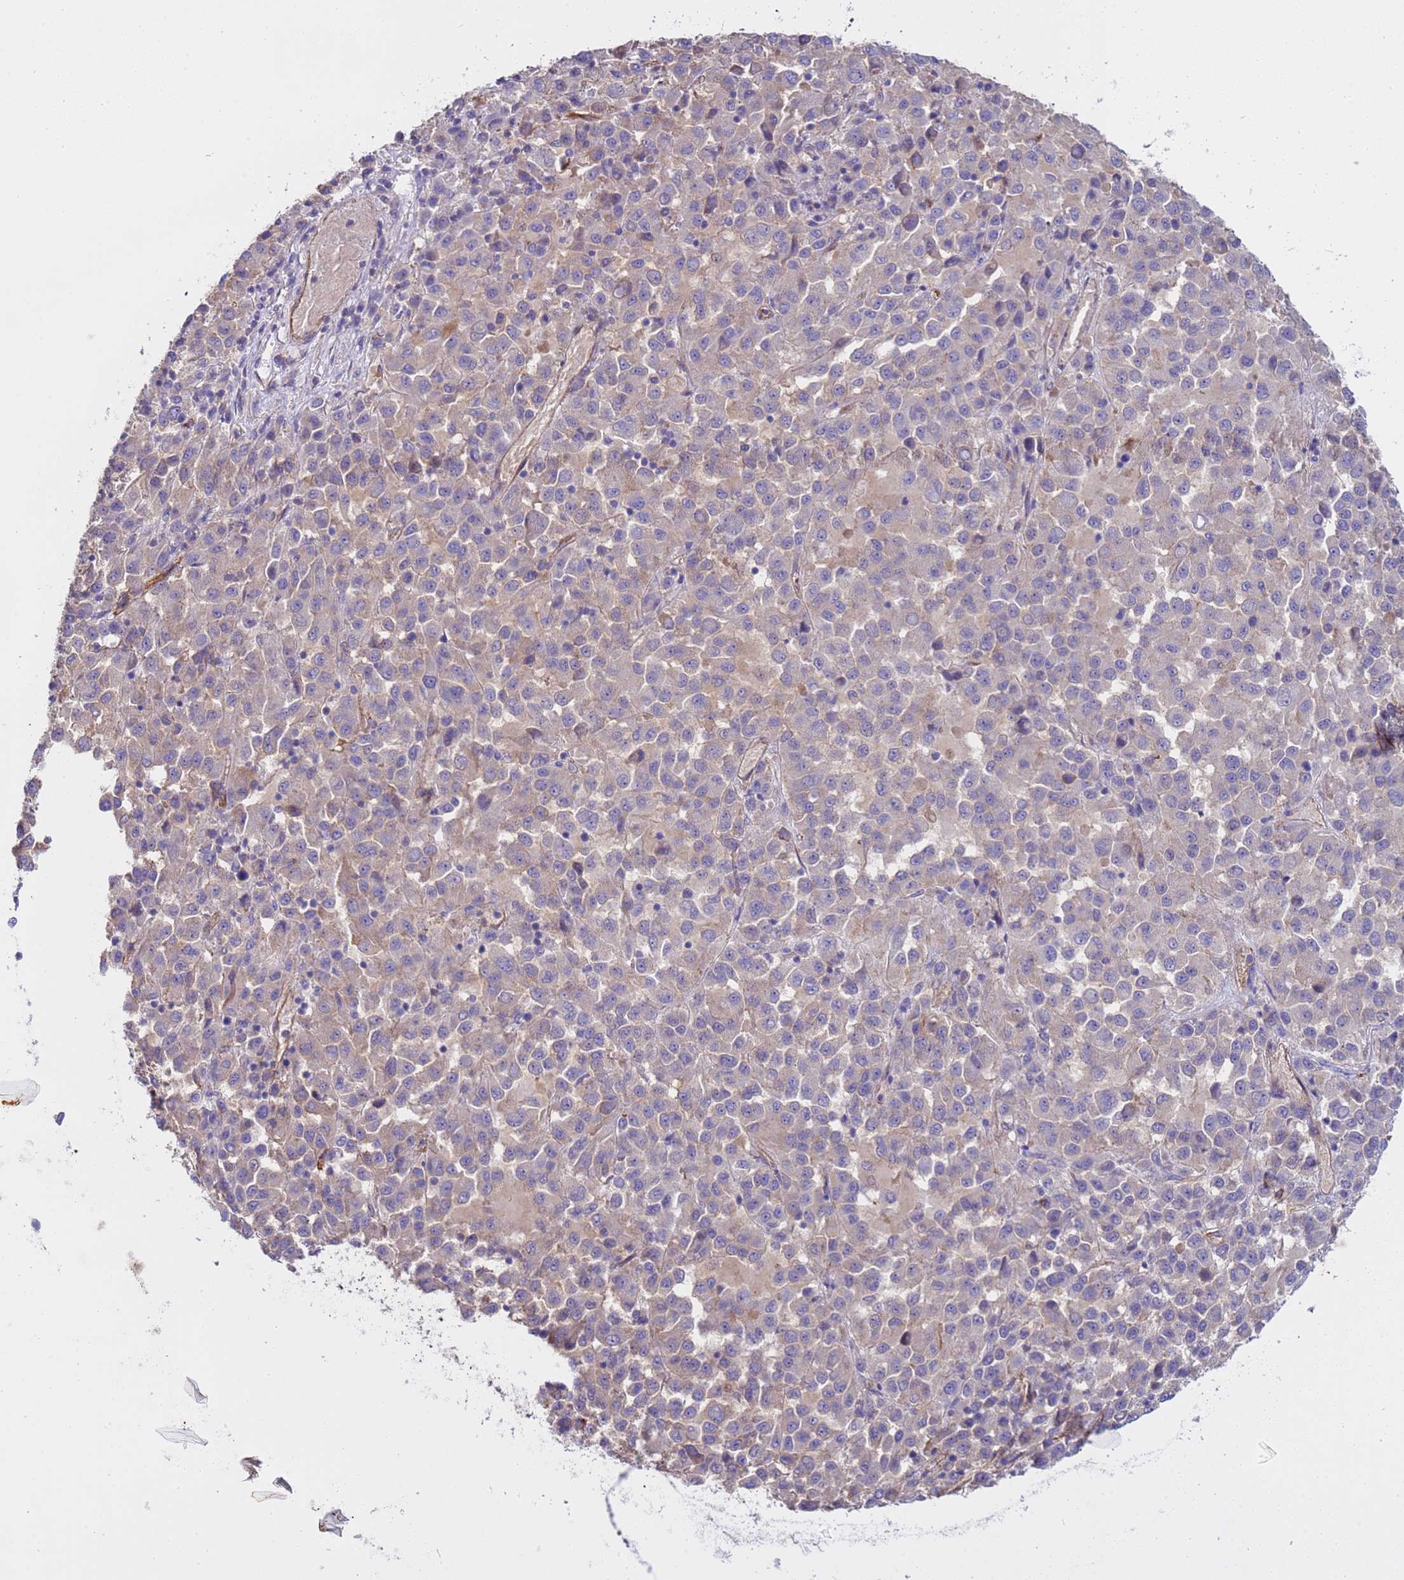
{"staining": {"intensity": "weak", "quantity": "<25%", "location": "cytoplasmic/membranous"}, "tissue": "melanoma", "cell_type": "Tumor cells", "image_type": "cancer", "snomed": [{"axis": "morphology", "description": "Malignant melanoma, Metastatic site"}, {"axis": "topography", "description": "Lung"}], "caption": "Immunohistochemical staining of melanoma demonstrates no significant positivity in tumor cells.", "gene": "ZNF248", "patient": {"sex": "male", "age": 64}}